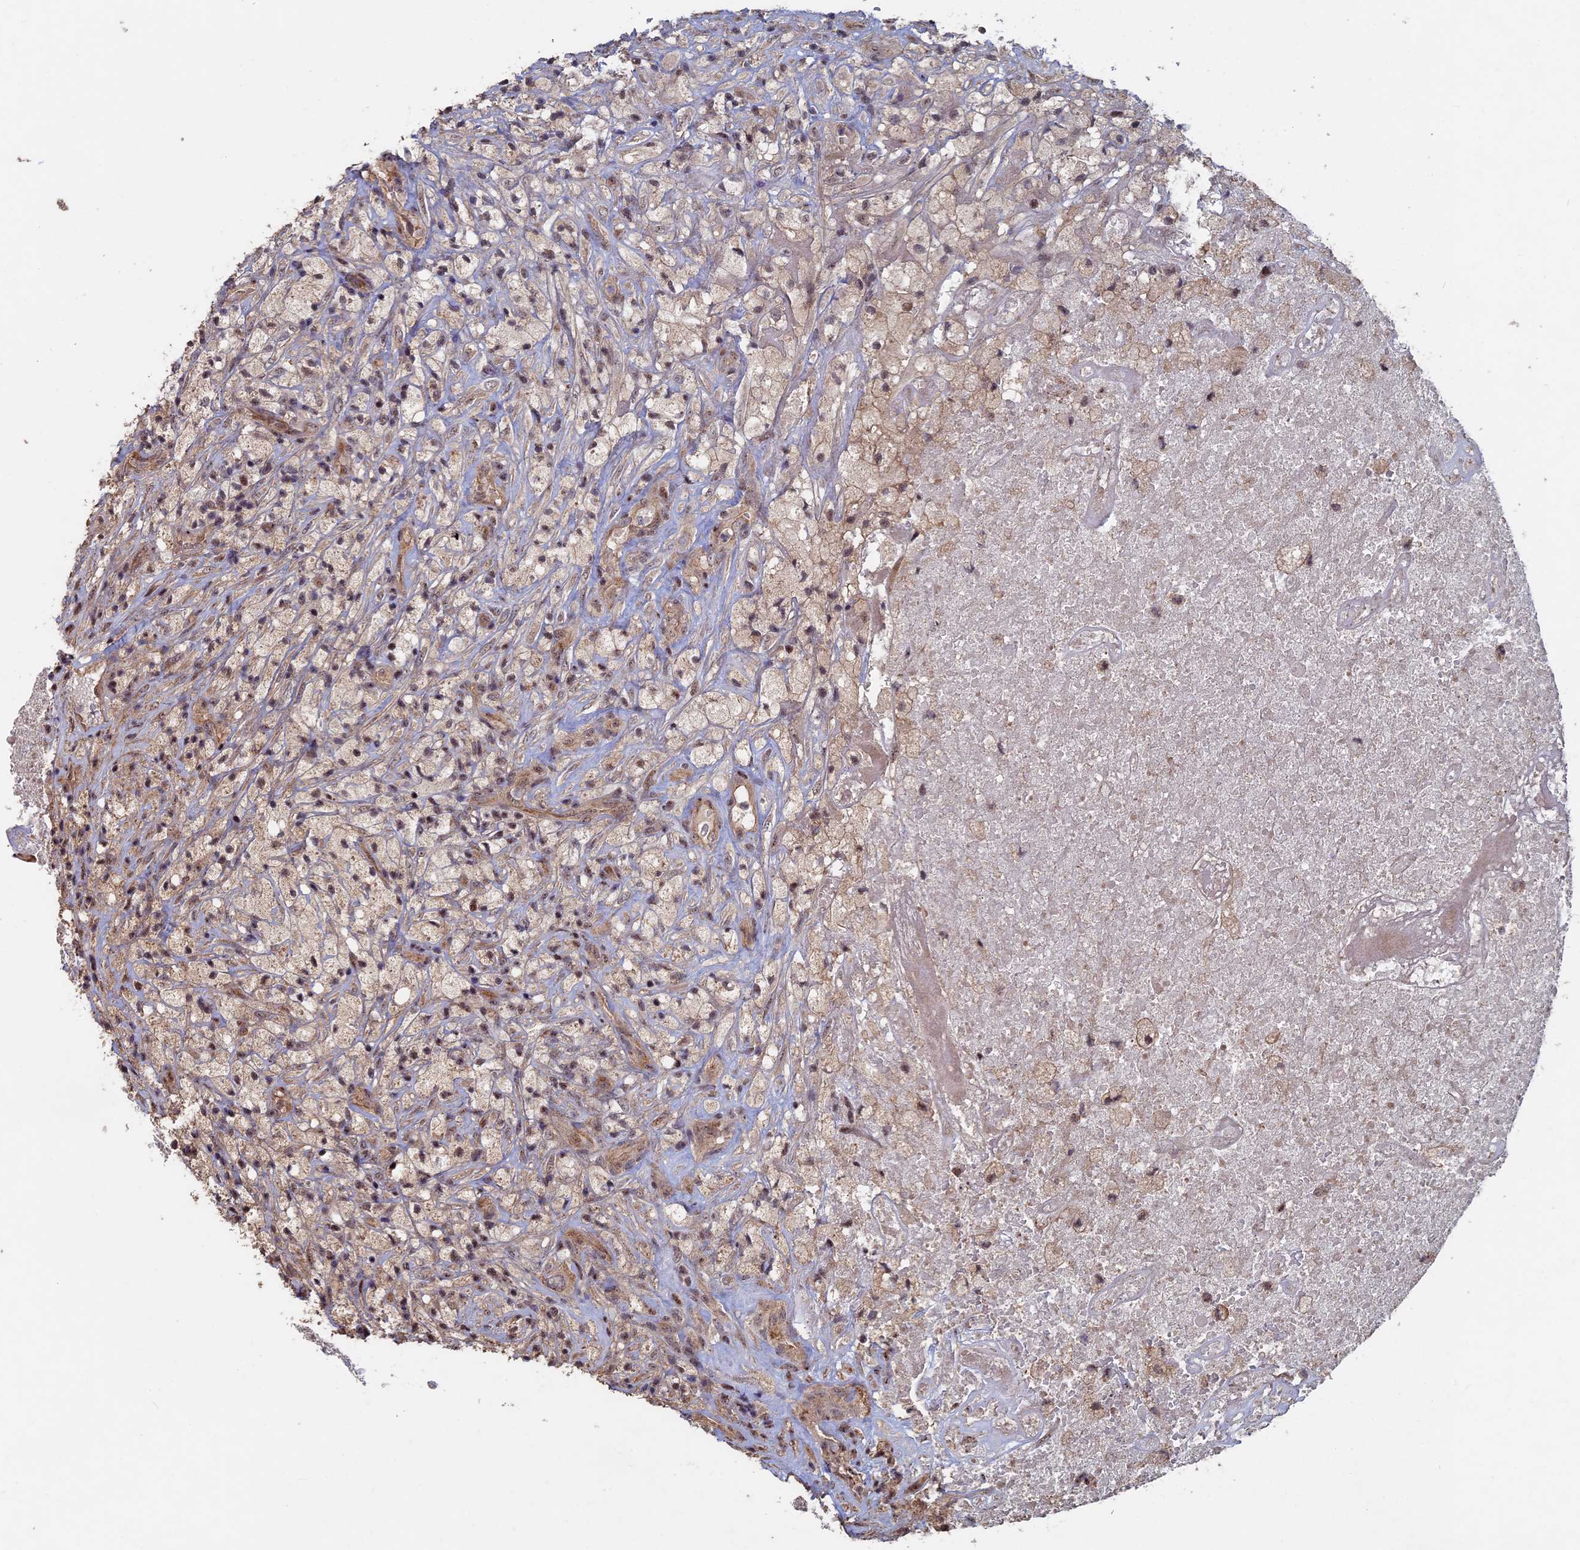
{"staining": {"intensity": "weak", "quantity": ">75%", "location": "cytoplasmic/membranous,nuclear"}, "tissue": "glioma", "cell_type": "Tumor cells", "image_type": "cancer", "snomed": [{"axis": "morphology", "description": "Glioma, malignant, High grade"}, {"axis": "topography", "description": "Brain"}], "caption": "This micrograph exhibits immunohistochemistry staining of malignant high-grade glioma, with low weak cytoplasmic/membranous and nuclear staining in approximately >75% of tumor cells.", "gene": "KIAA1328", "patient": {"sex": "male", "age": 69}}